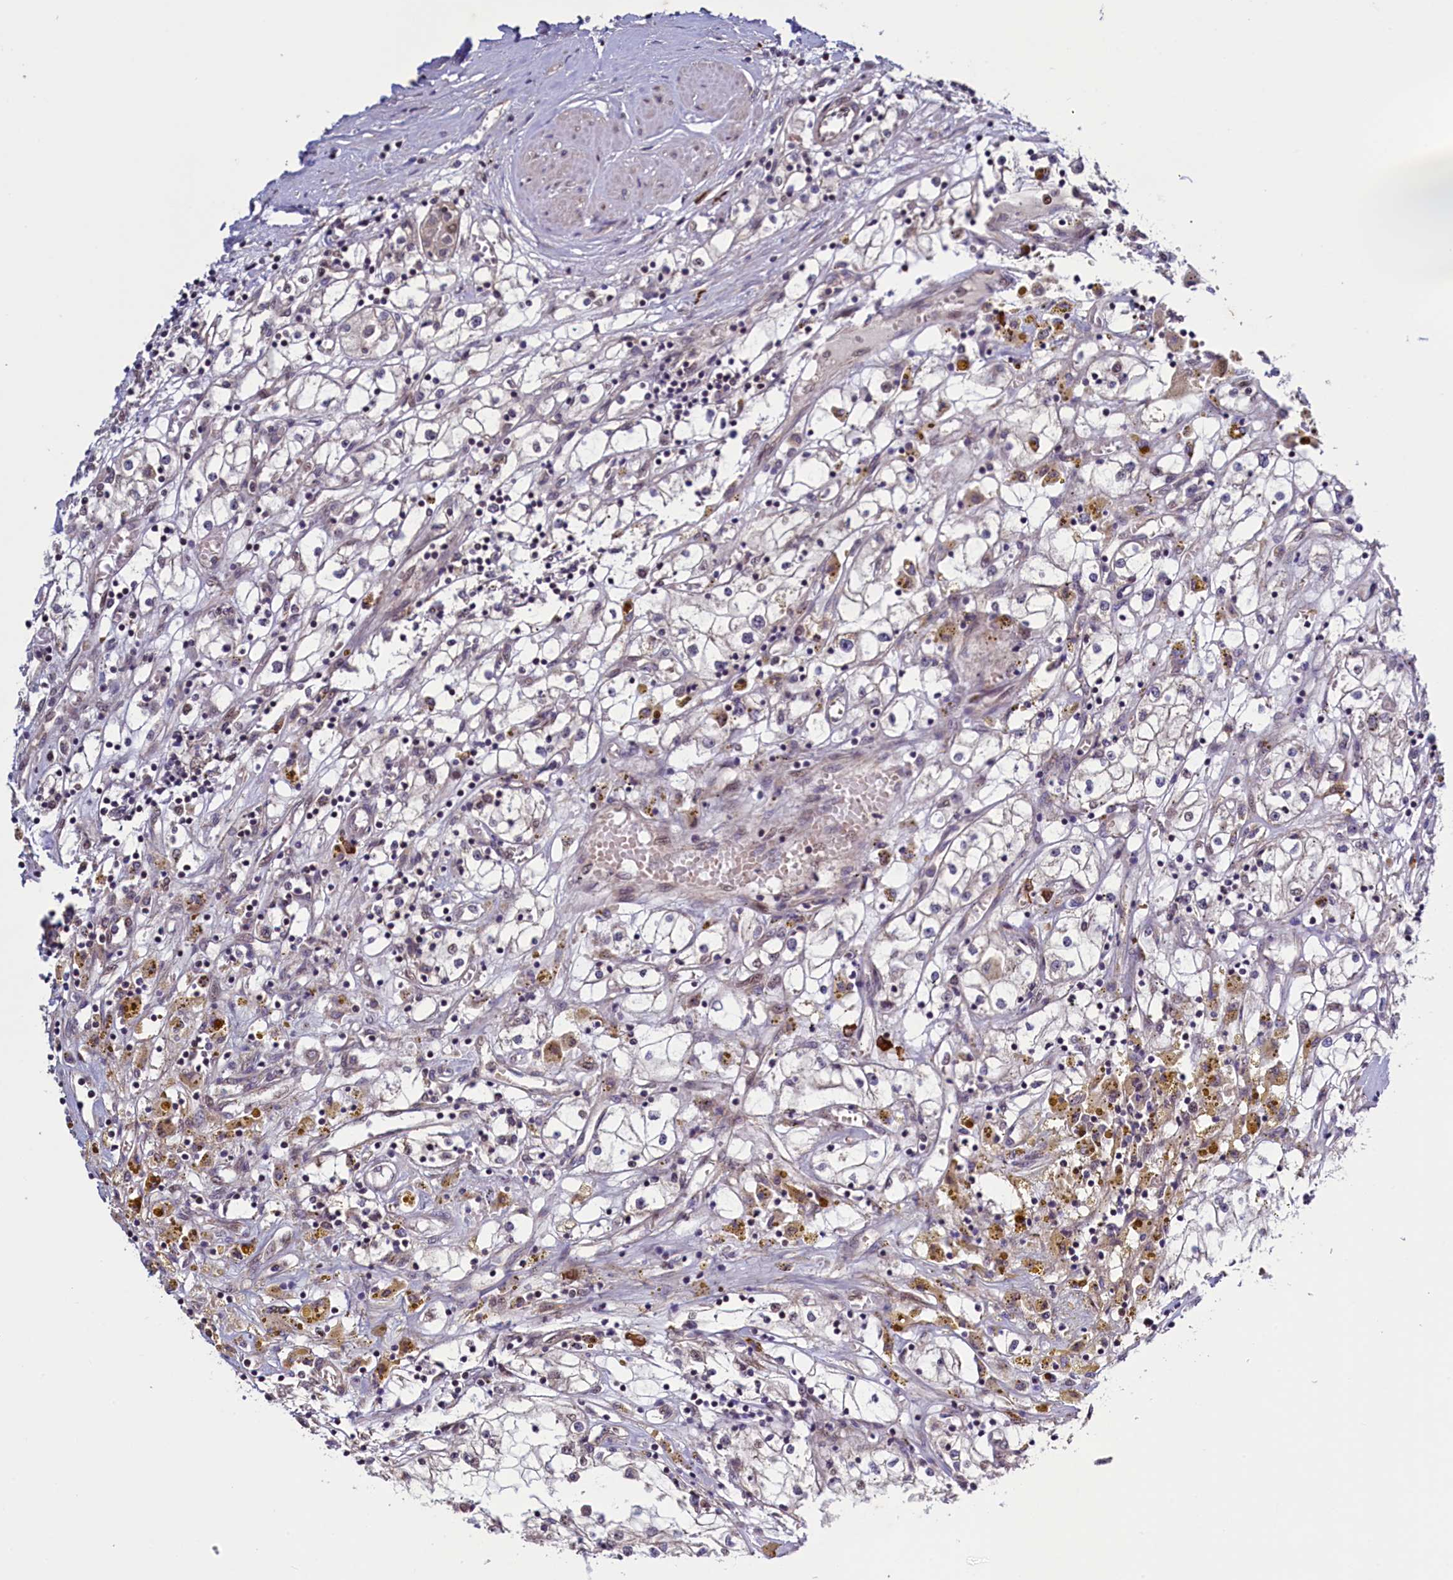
{"staining": {"intensity": "negative", "quantity": "none", "location": "none"}, "tissue": "renal cancer", "cell_type": "Tumor cells", "image_type": "cancer", "snomed": [{"axis": "morphology", "description": "Adenocarcinoma, NOS"}, {"axis": "topography", "description": "Kidney"}], "caption": "Tumor cells are negative for protein expression in human renal cancer (adenocarcinoma). (Stains: DAB IHC with hematoxylin counter stain, Microscopy: brightfield microscopy at high magnification).", "gene": "RBFA", "patient": {"sex": "male", "age": 56}}